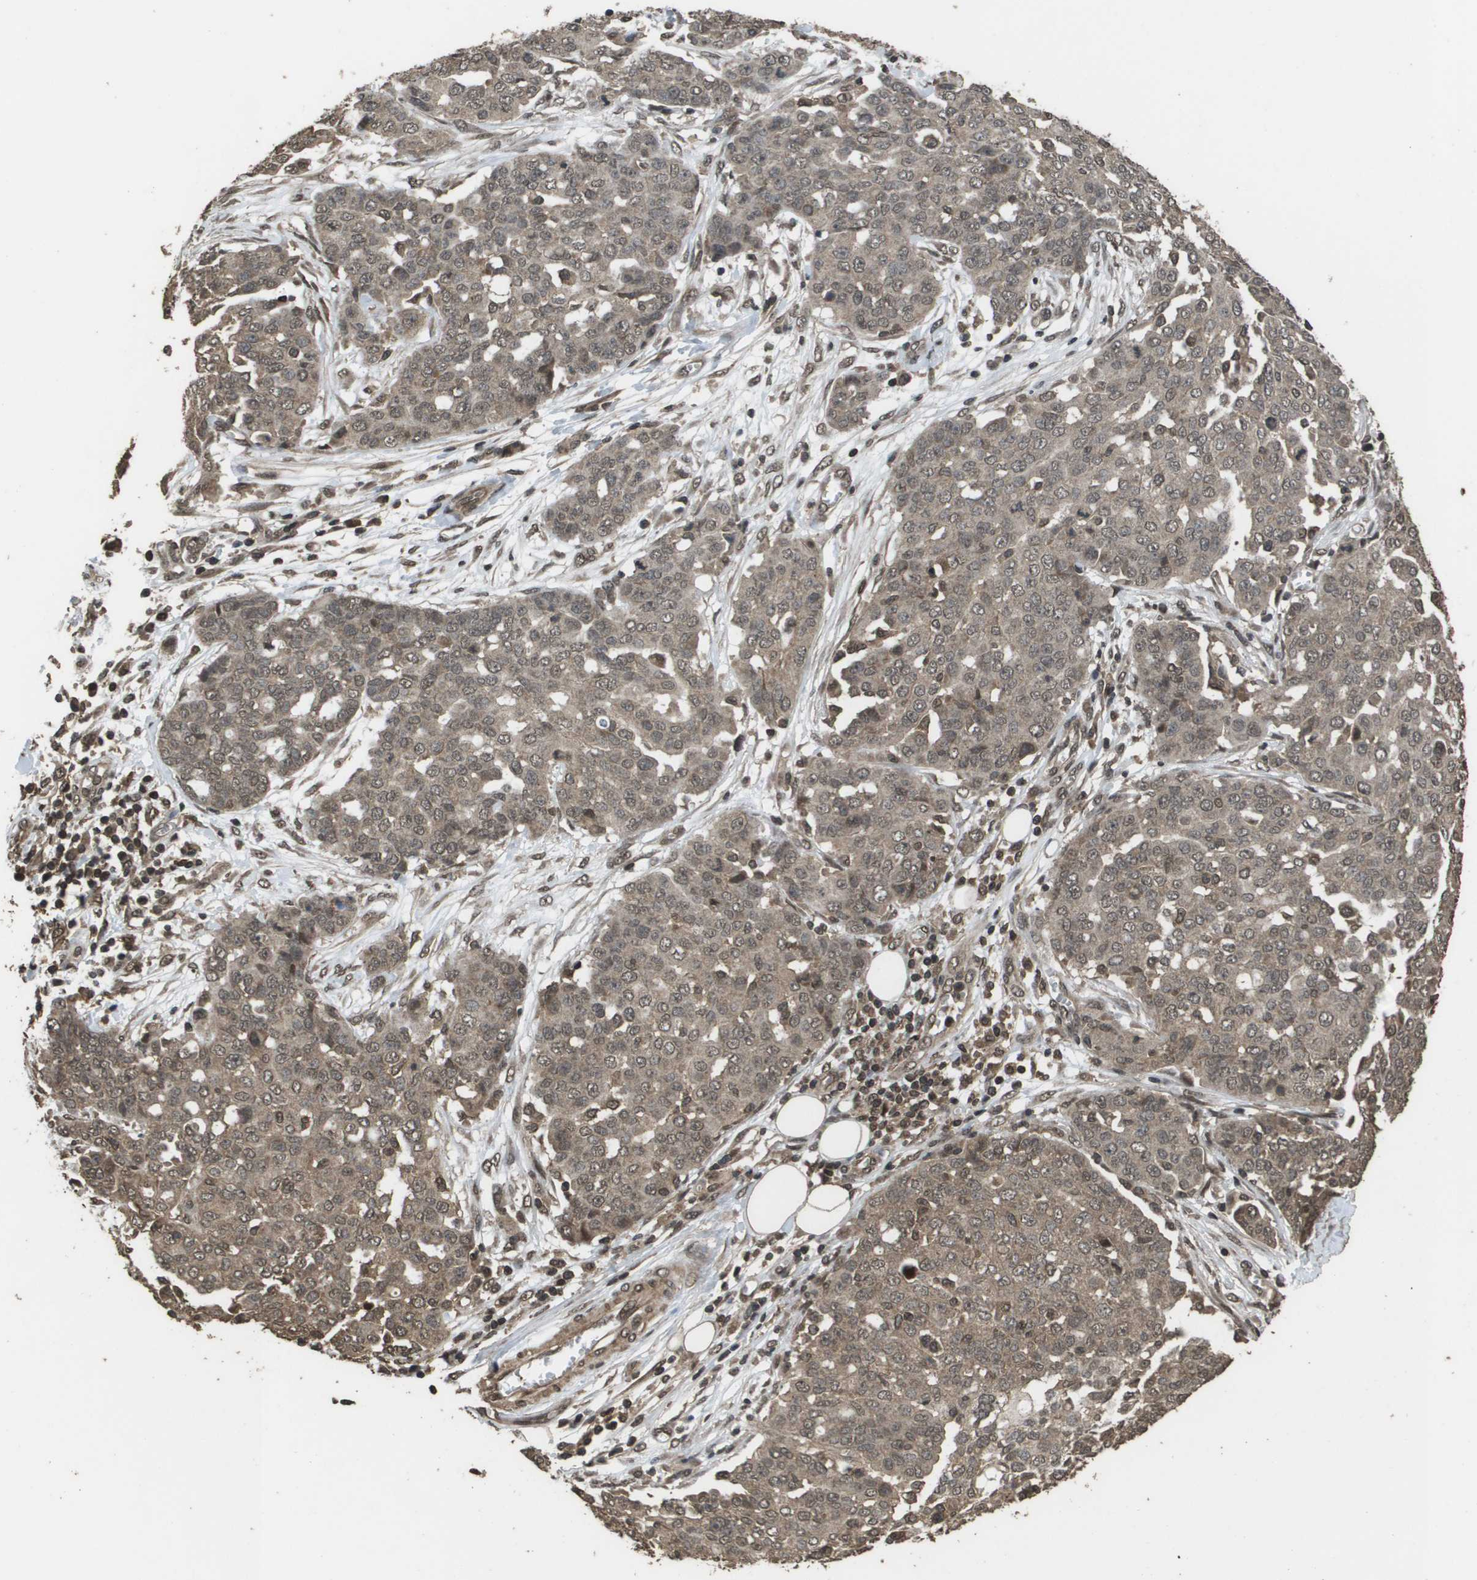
{"staining": {"intensity": "weak", "quantity": ">75%", "location": "cytoplasmic/membranous,nuclear"}, "tissue": "ovarian cancer", "cell_type": "Tumor cells", "image_type": "cancer", "snomed": [{"axis": "morphology", "description": "Cystadenocarcinoma, serous, NOS"}, {"axis": "topography", "description": "Soft tissue"}, {"axis": "topography", "description": "Ovary"}], "caption": "Immunohistochemistry (IHC) staining of serous cystadenocarcinoma (ovarian), which demonstrates low levels of weak cytoplasmic/membranous and nuclear staining in about >75% of tumor cells indicating weak cytoplasmic/membranous and nuclear protein expression. The staining was performed using DAB (brown) for protein detection and nuclei were counterstained in hematoxylin (blue).", "gene": "AXIN2", "patient": {"sex": "female", "age": 57}}